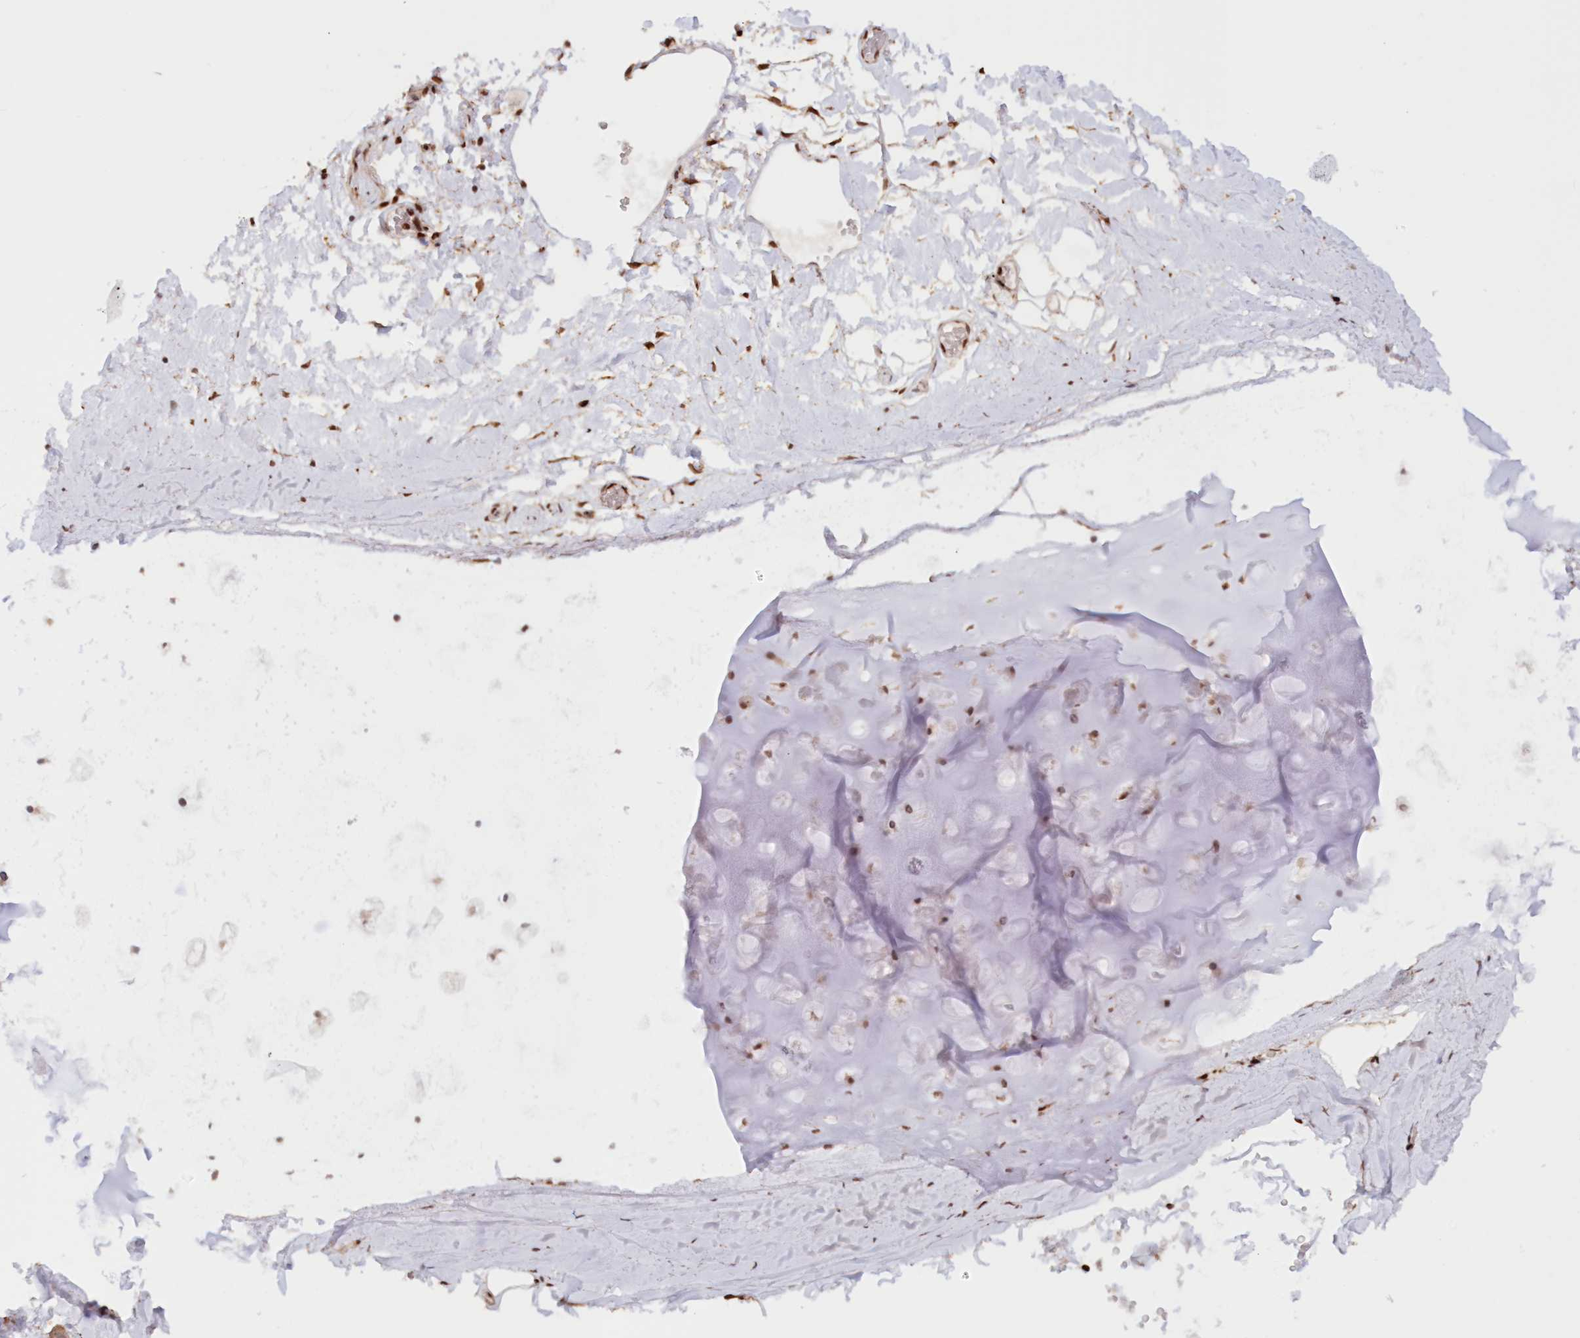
{"staining": {"intensity": "negative", "quantity": "none", "location": "none"}, "tissue": "adipose tissue", "cell_type": "Adipocytes", "image_type": "normal", "snomed": [{"axis": "morphology", "description": "Normal tissue, NOS"}, {"axis": "topography", "description": "Lymph node"}, {"axis": "topography", "description": "Bronchus"}], "caption": "The photomicrograph shows no significant staining in adipocytes of adipose tissue. The staining is performed using DAB brown chromogen with nuclei counter-stained in using hematoxylin.", "gene": "POLR2B", "patient": {"sex": "male", "age": 63}}